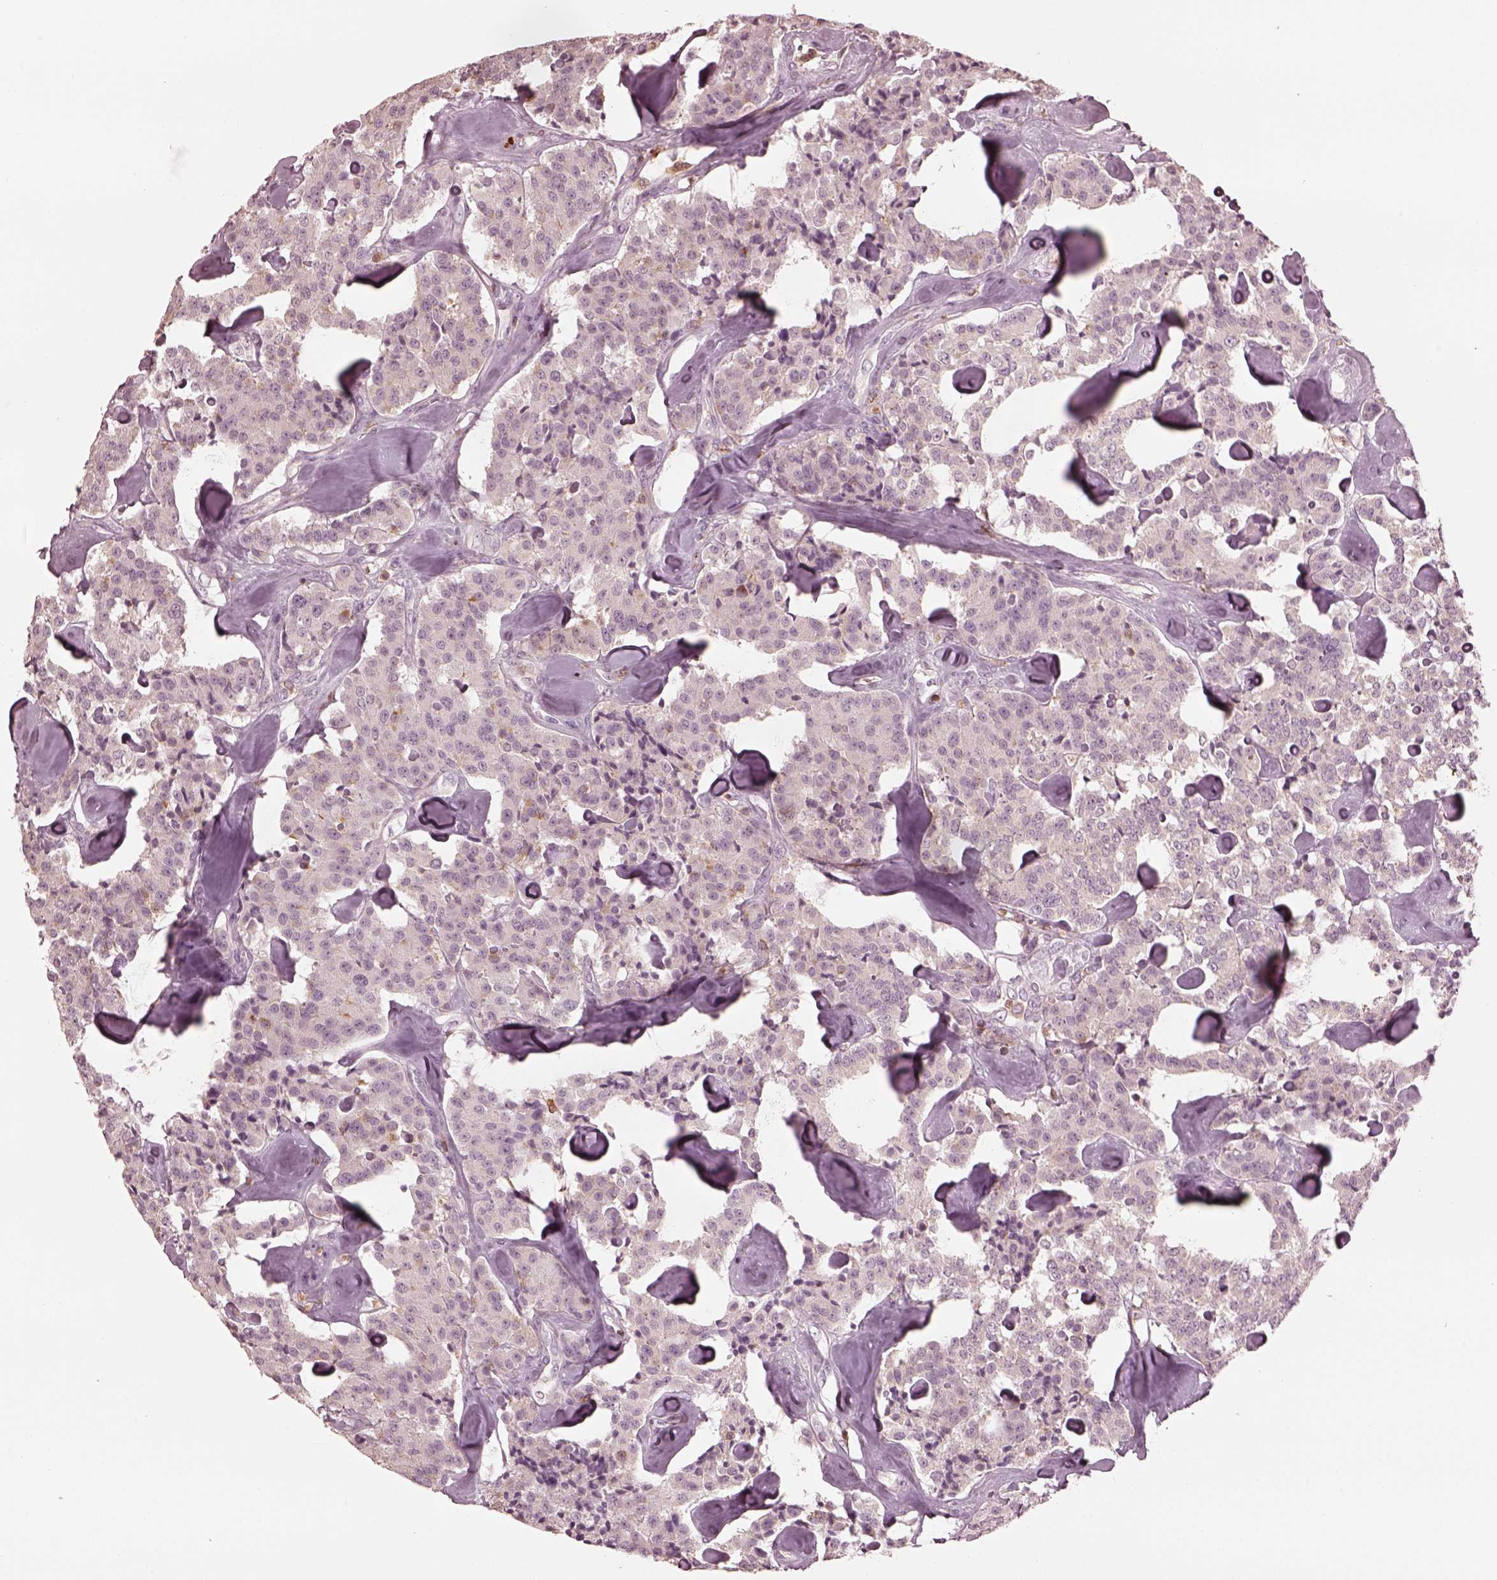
{"staining": {"intensity": "negative", "quantity": "none", "location": "none"}, "tissue": "carcinoid", "cell_type": "Tumor cells", "image_type": "cancer", "snomed": [{"axis": "morphology", "description": "Carcinoid, malignant, NOS"}, {"axis": "topography", "description": "Pancreas"}], "caption": "IHC of malignant carcinoid displays no staining in tumor cells.", "gene": "PSTPIP2", "patient": {"sex": "male", "age": 41}}